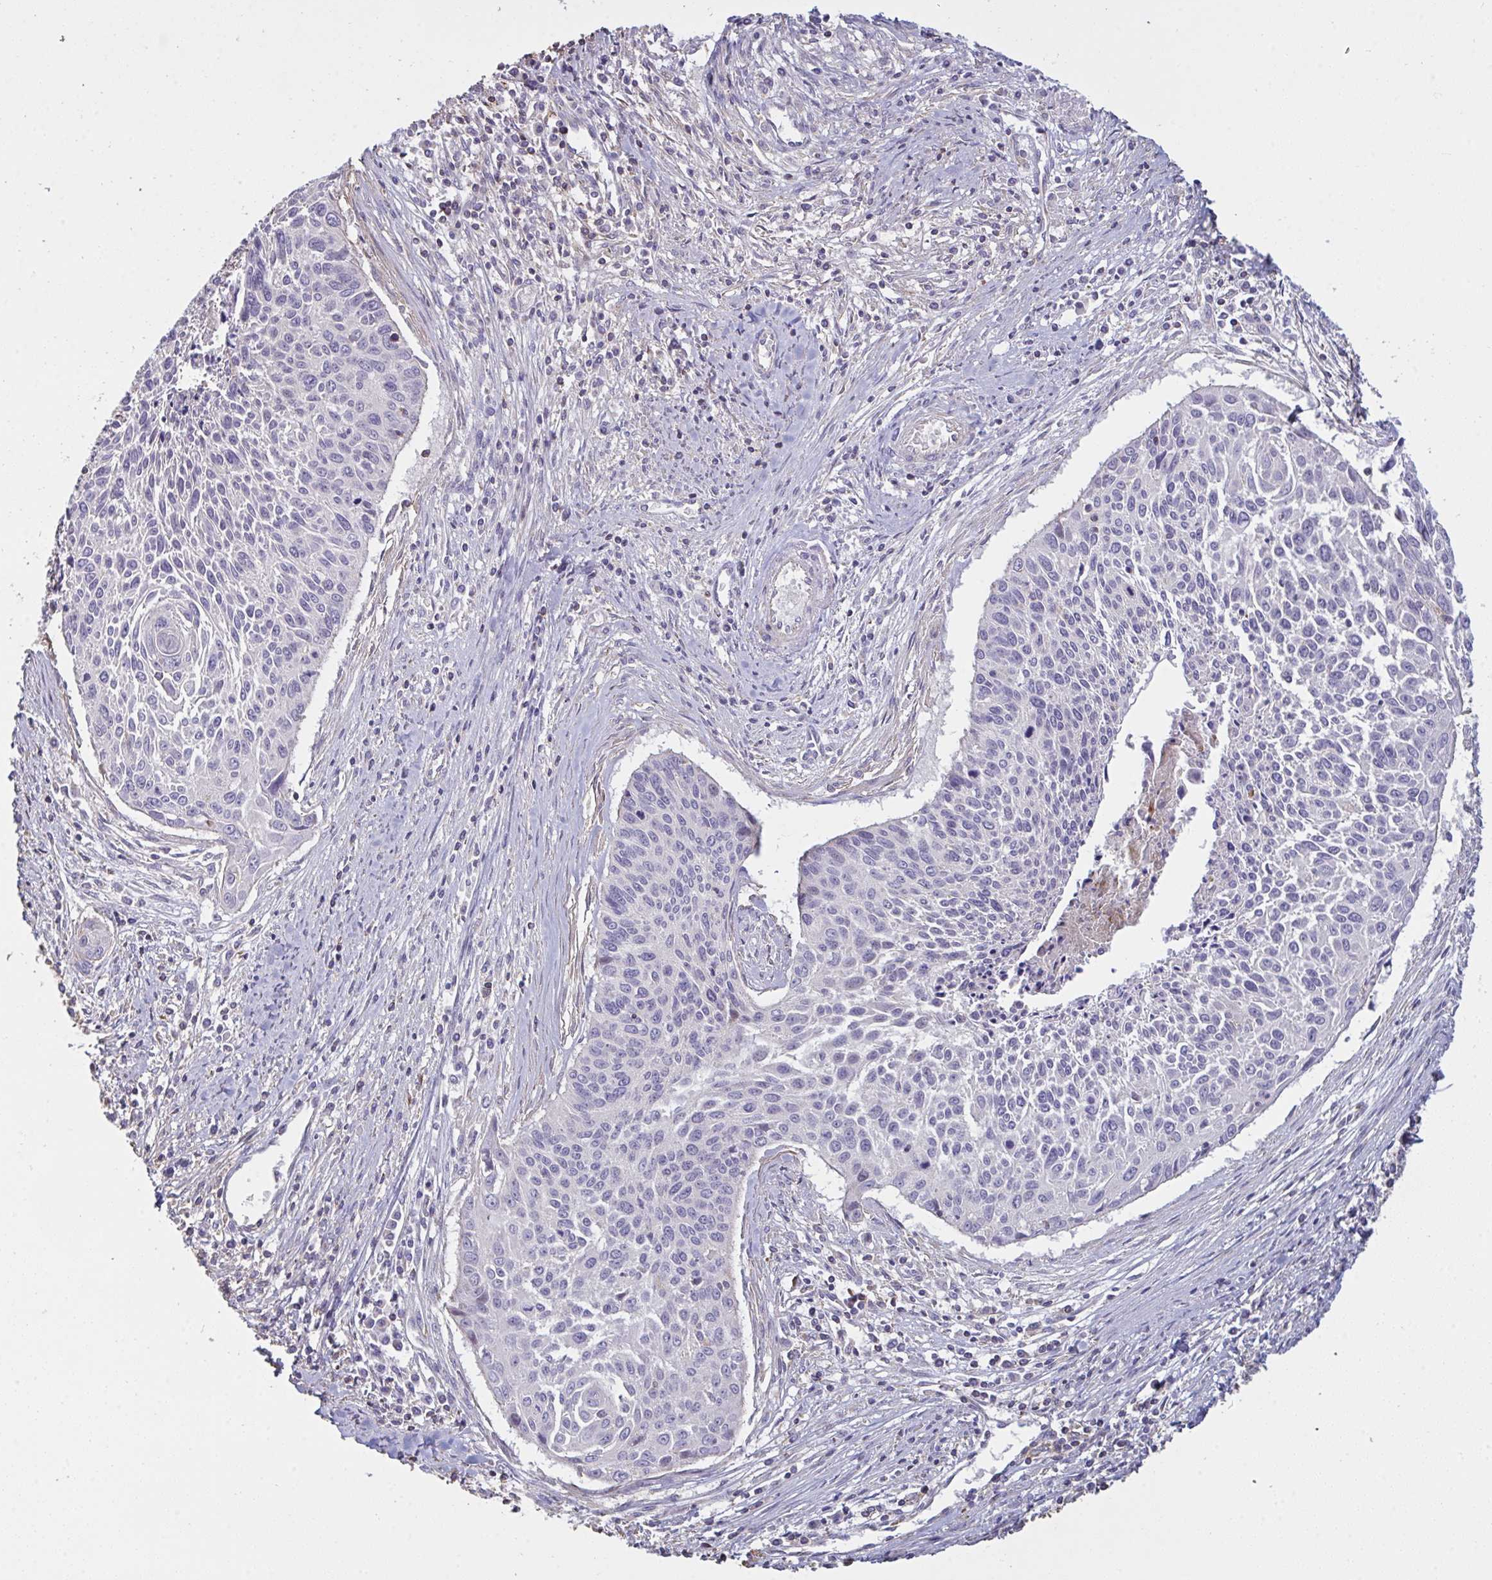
{"staining": {"intensity": "negative", "quantity": "none", "location": "none"}, "tissue": "cervical cancer", "cell_type": "Tumor cells", "image_type": "cancer", "snomed": [{"axis": "morphology", "description": "Squamous cell carcinoma, NOS"}, {"axis": "topography", "description": "Cervix"}], "caption": "This is an immunohistochemistry (IHC) micrograph of cervical squamous cell carcinoma. There is no staining in tumor cells.", "gene": "MICOS10", "patient": {"sex": "female", "age": 55}}